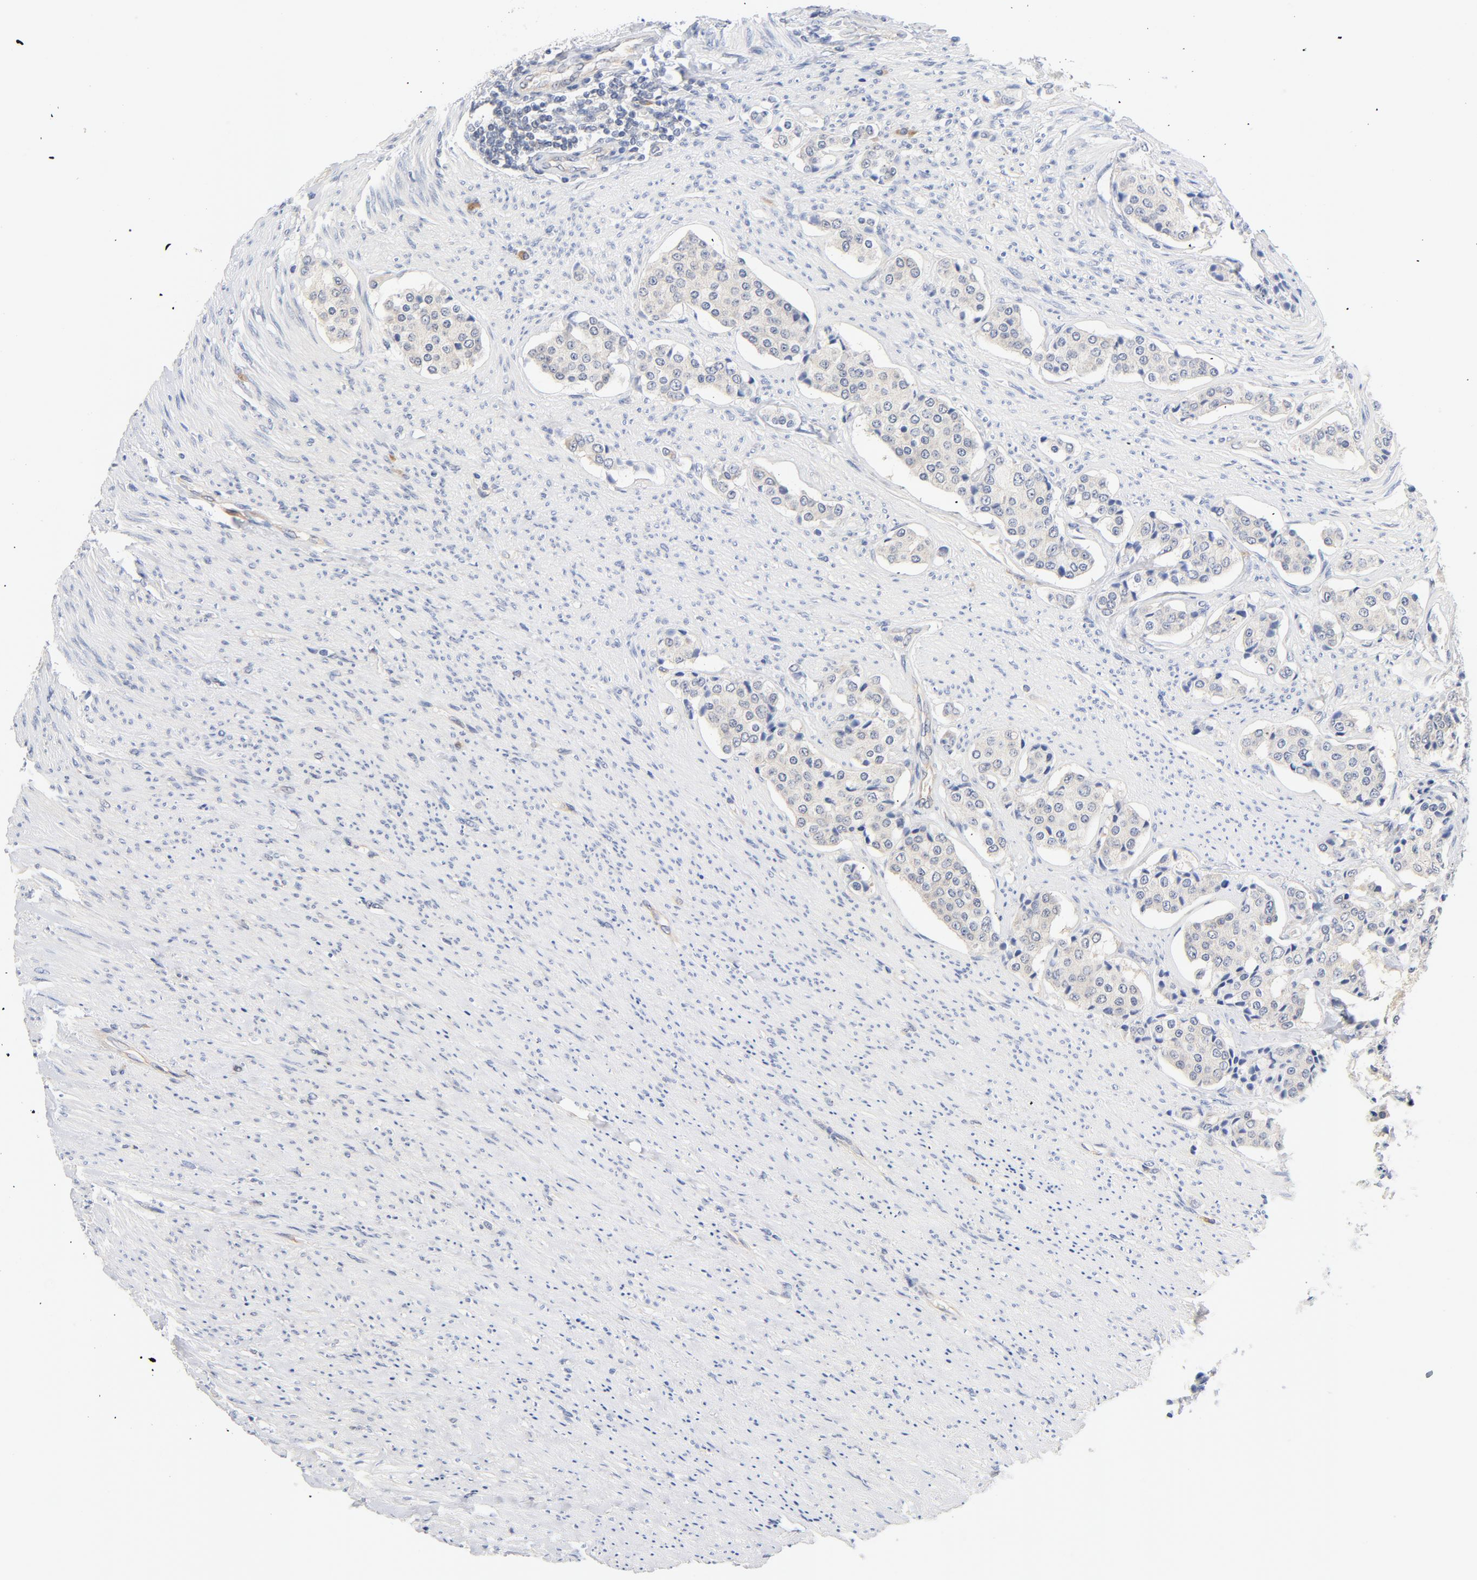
{"staining": {"intensity": "moderate", "quantity": ">75%", "location": "cytoplasmic/membranous"}, "tissue": "carcinoid", "cell_type": "Tumor cells", "image_type": "cancer", "snomed": [{"axis": "morphology", "description": "Carcinoid, malignant, NOS"}, {"axis": "topography", "description": "Colon"}], "caption": "A high-resolution histopathology image shows immunohistochemistry staining of carcinoid, which demonstrates moderate cytoplasmic/membranous expression in approximately >75% of tumor cells.", "gene": "EIF4E", "patient": {"sex": "female", "age": 61}}